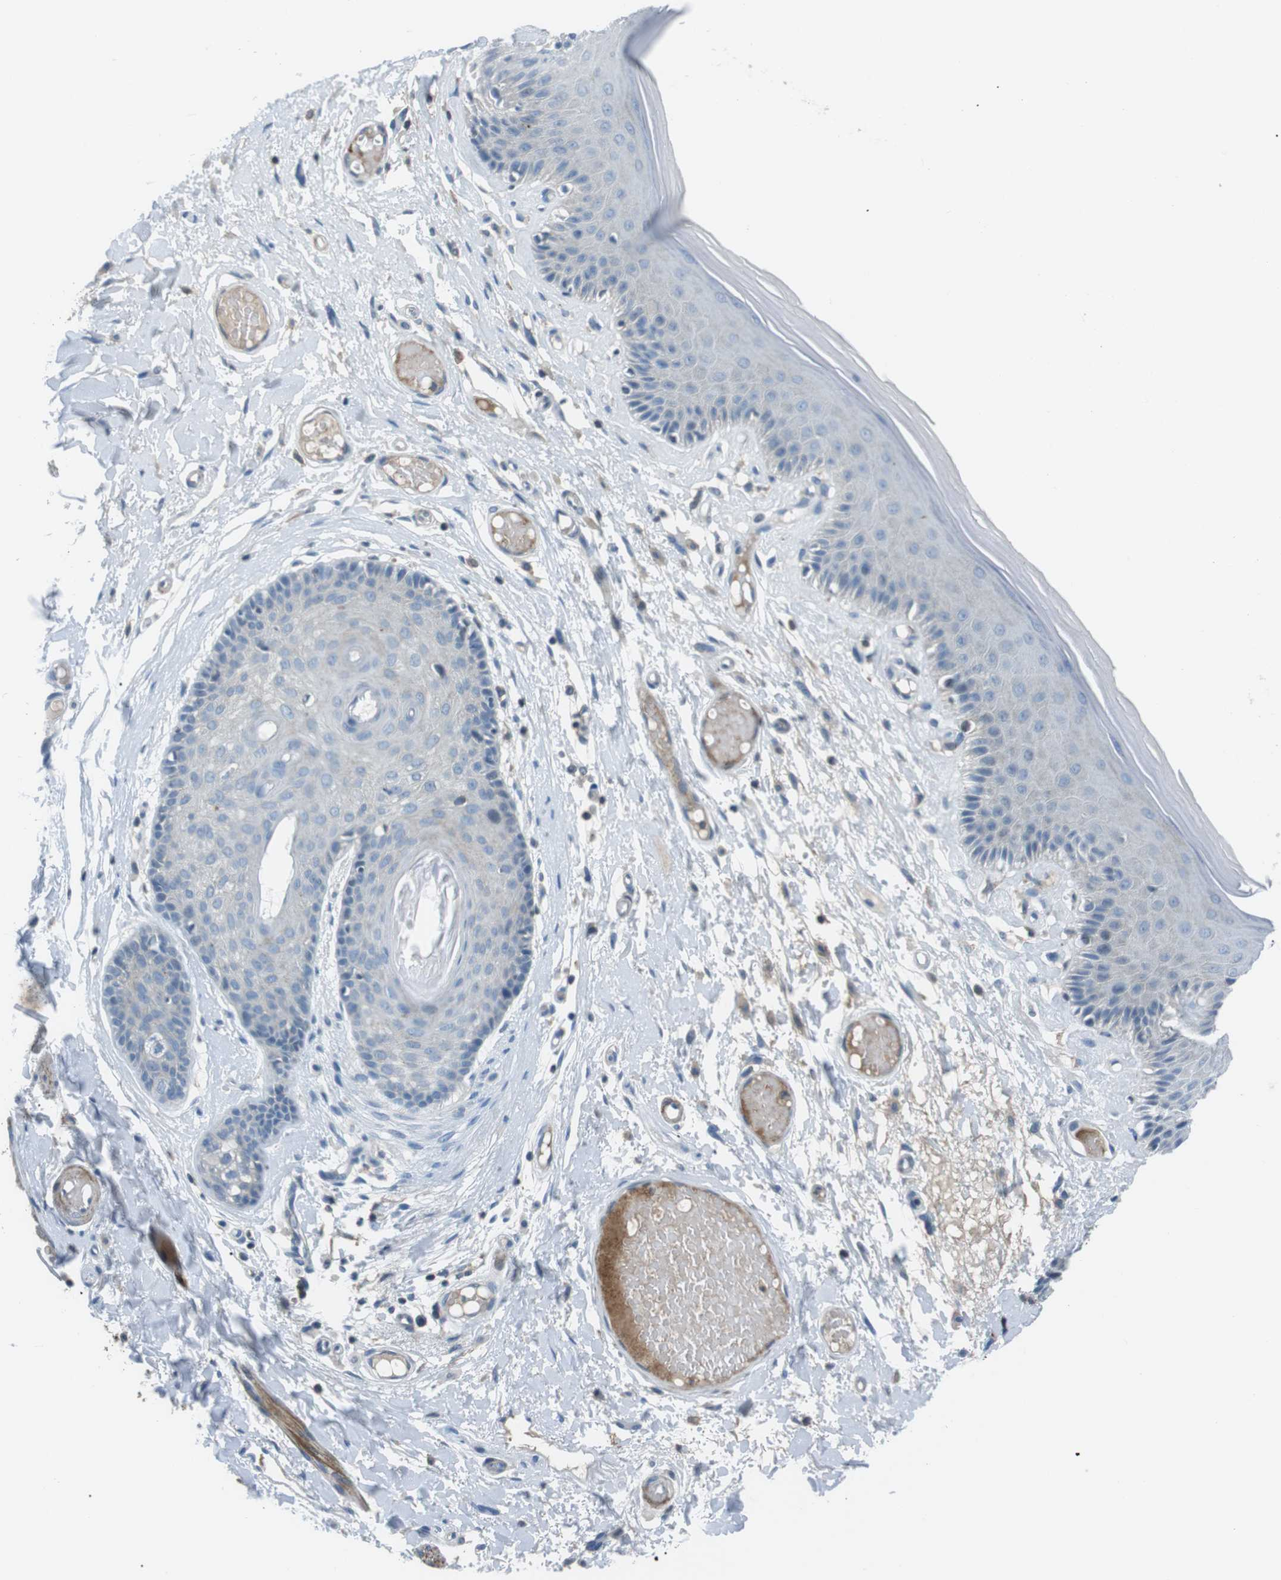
{"staining": {"intensity": "negative", "quantity": "none", "location": "none"}, "tissue": "skin", "cell_type": "Epidermal cells", "image_type": "normal", "snomed": [{"axis": "morphology", "description": "Normal tissue, NOS"}, {"axis": "topography", "description": "Vulva"}], "caption": "Skin stained for a protein using immunohistochemistry displays no positivity epidermal cells.", "gene": "ARVCF", "patient": {"sex": "female", "age": 73}}